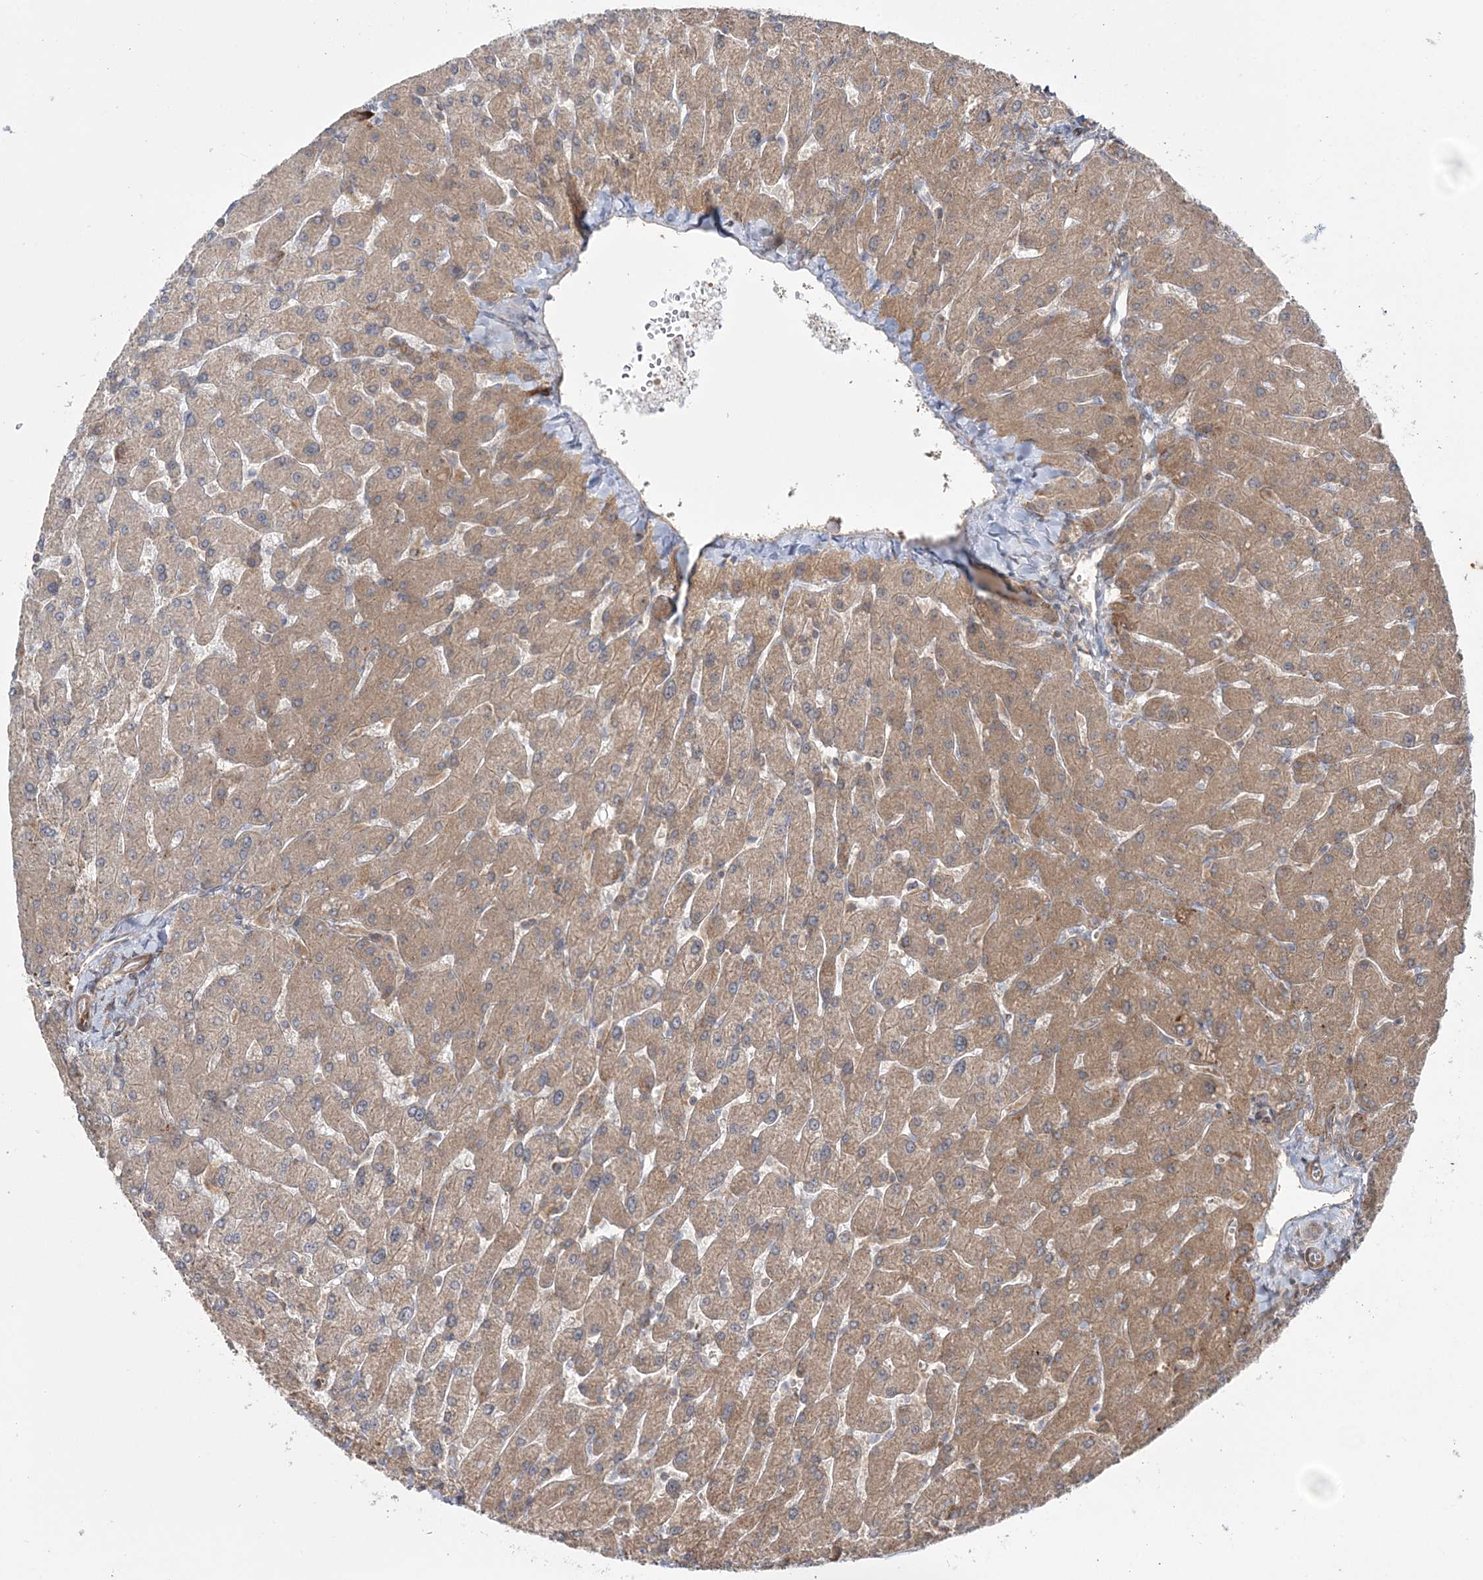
{"staining": {"intensity": "weak", "quantity": "25%-75%", "location": "cytoplasmic/membranous"}, "tissue": "liver", "cell_type": "Cholangiocytes", "image_type": "normal", "snomed": [{"axis": "morphology", "description": "Normal tissue, NOS"}, {"axis": "topography", "description": "Liver"}], "caption": "Immunohistochemistry (IHC) (DAB (3,3'-diaminobenzidine)) staining of unremarkable human liver displays weak cytoplasmic/membranous protein positivity in about 25%-75% of cholangiocytes.", "gene": "MOCS2", "patient": {"sex": "male", "age": 55}}